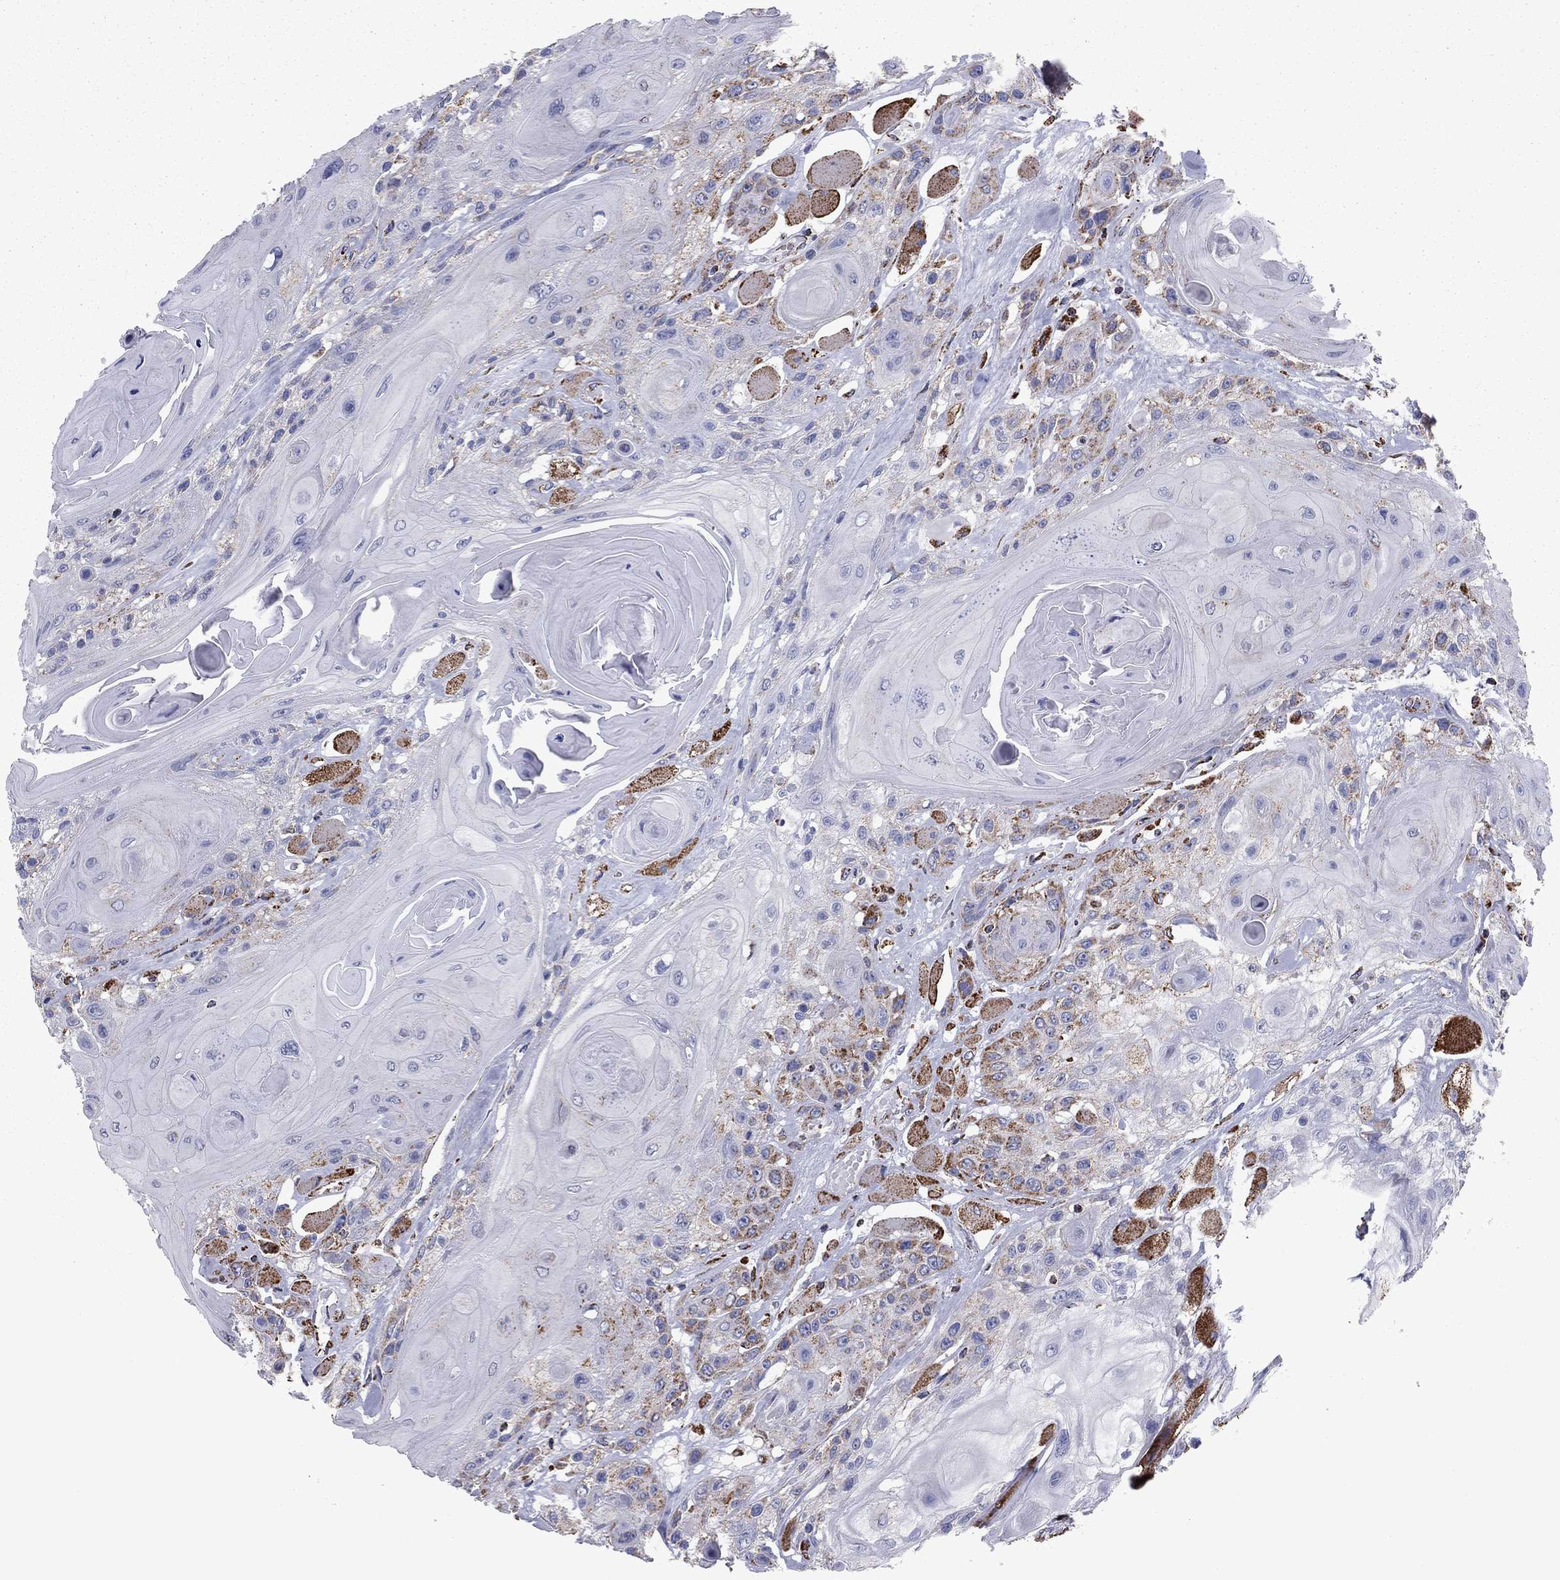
{"staining": {"intensity": "moderate", "quantity": "<25%", "location": "cytoplasmic/membranous"}, "tissue": "head and neck cancer", "cell_type": "Tumor cells", "image_type": "cancer", "snomed": [{"axis": "morphology", "description": "Squamous cell carcinoma, NOS"}, {"axis": "topography", "description": "Head-Neck"}], "caption": "This is a histology image of immunohistochemistry (IHC) staining of squamous cell carcinoma (head and neck), which shows moderate expression in the cytoplasmic/membranous of tumor cells.", "gene": "NDUFV1", "patient": {"sex": "female", "age": 59}}